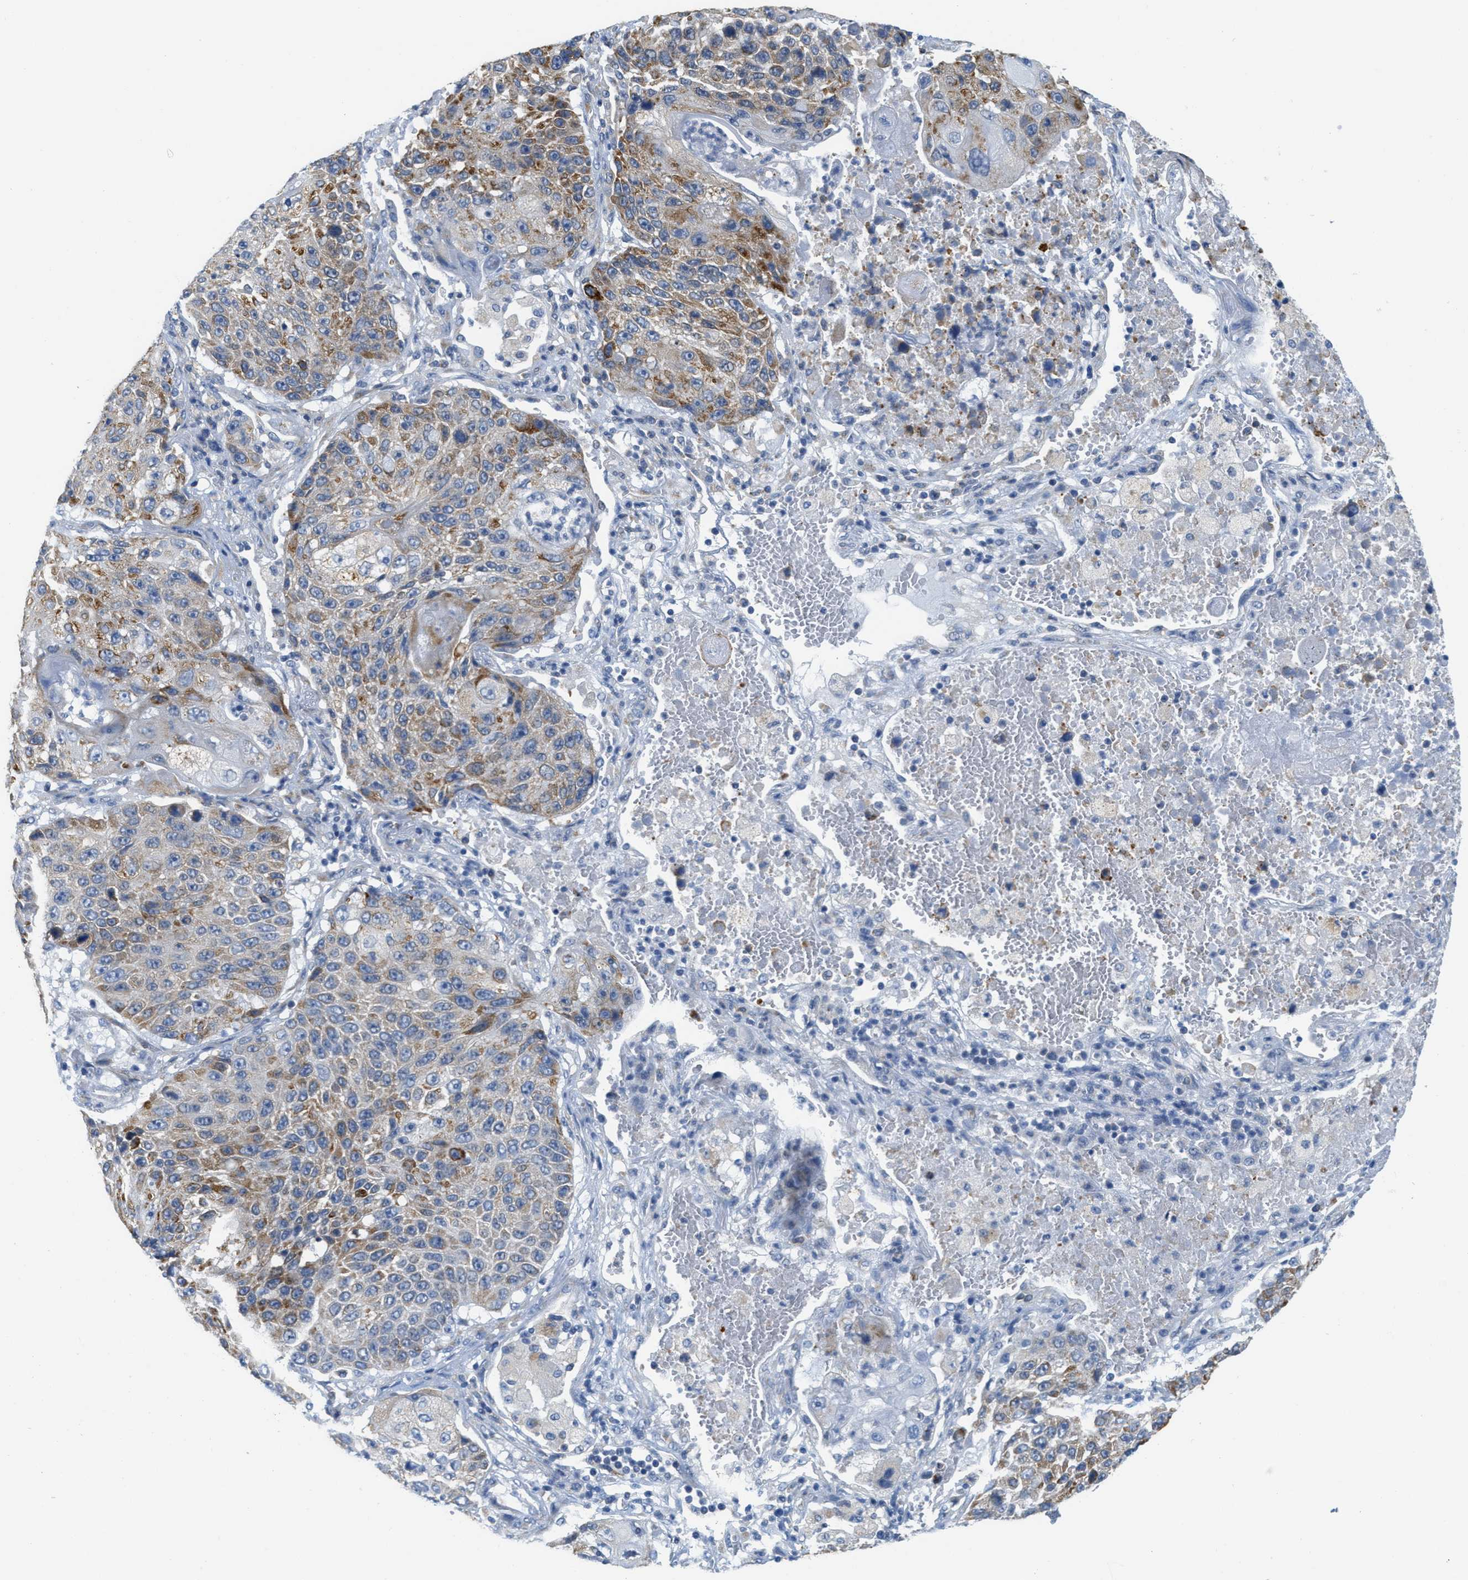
{"staining": {"intensity": "moderate", "quantity": "25%-75%", "location": "cytoplasmic/membranous"}, "tissue": "lung cancer", "cell_type": "Tumor cells", "image_type": "cancer", "snomed": [{"axis": "morphology", "description": "Squamous cell carcinoma, NOS"}, {"axis": "topography", "description": "Lung"}], "caption": "Immunohistochemical staining of lung cancer displays moderate cytoplasmic/membranous protein expression in about 25%-75% of tumor cells. The protein is shown in brown color, while the nuclei are stained blue.", "gene": "PTDSS1", "patient": {"sex": "male", "age": 61}}